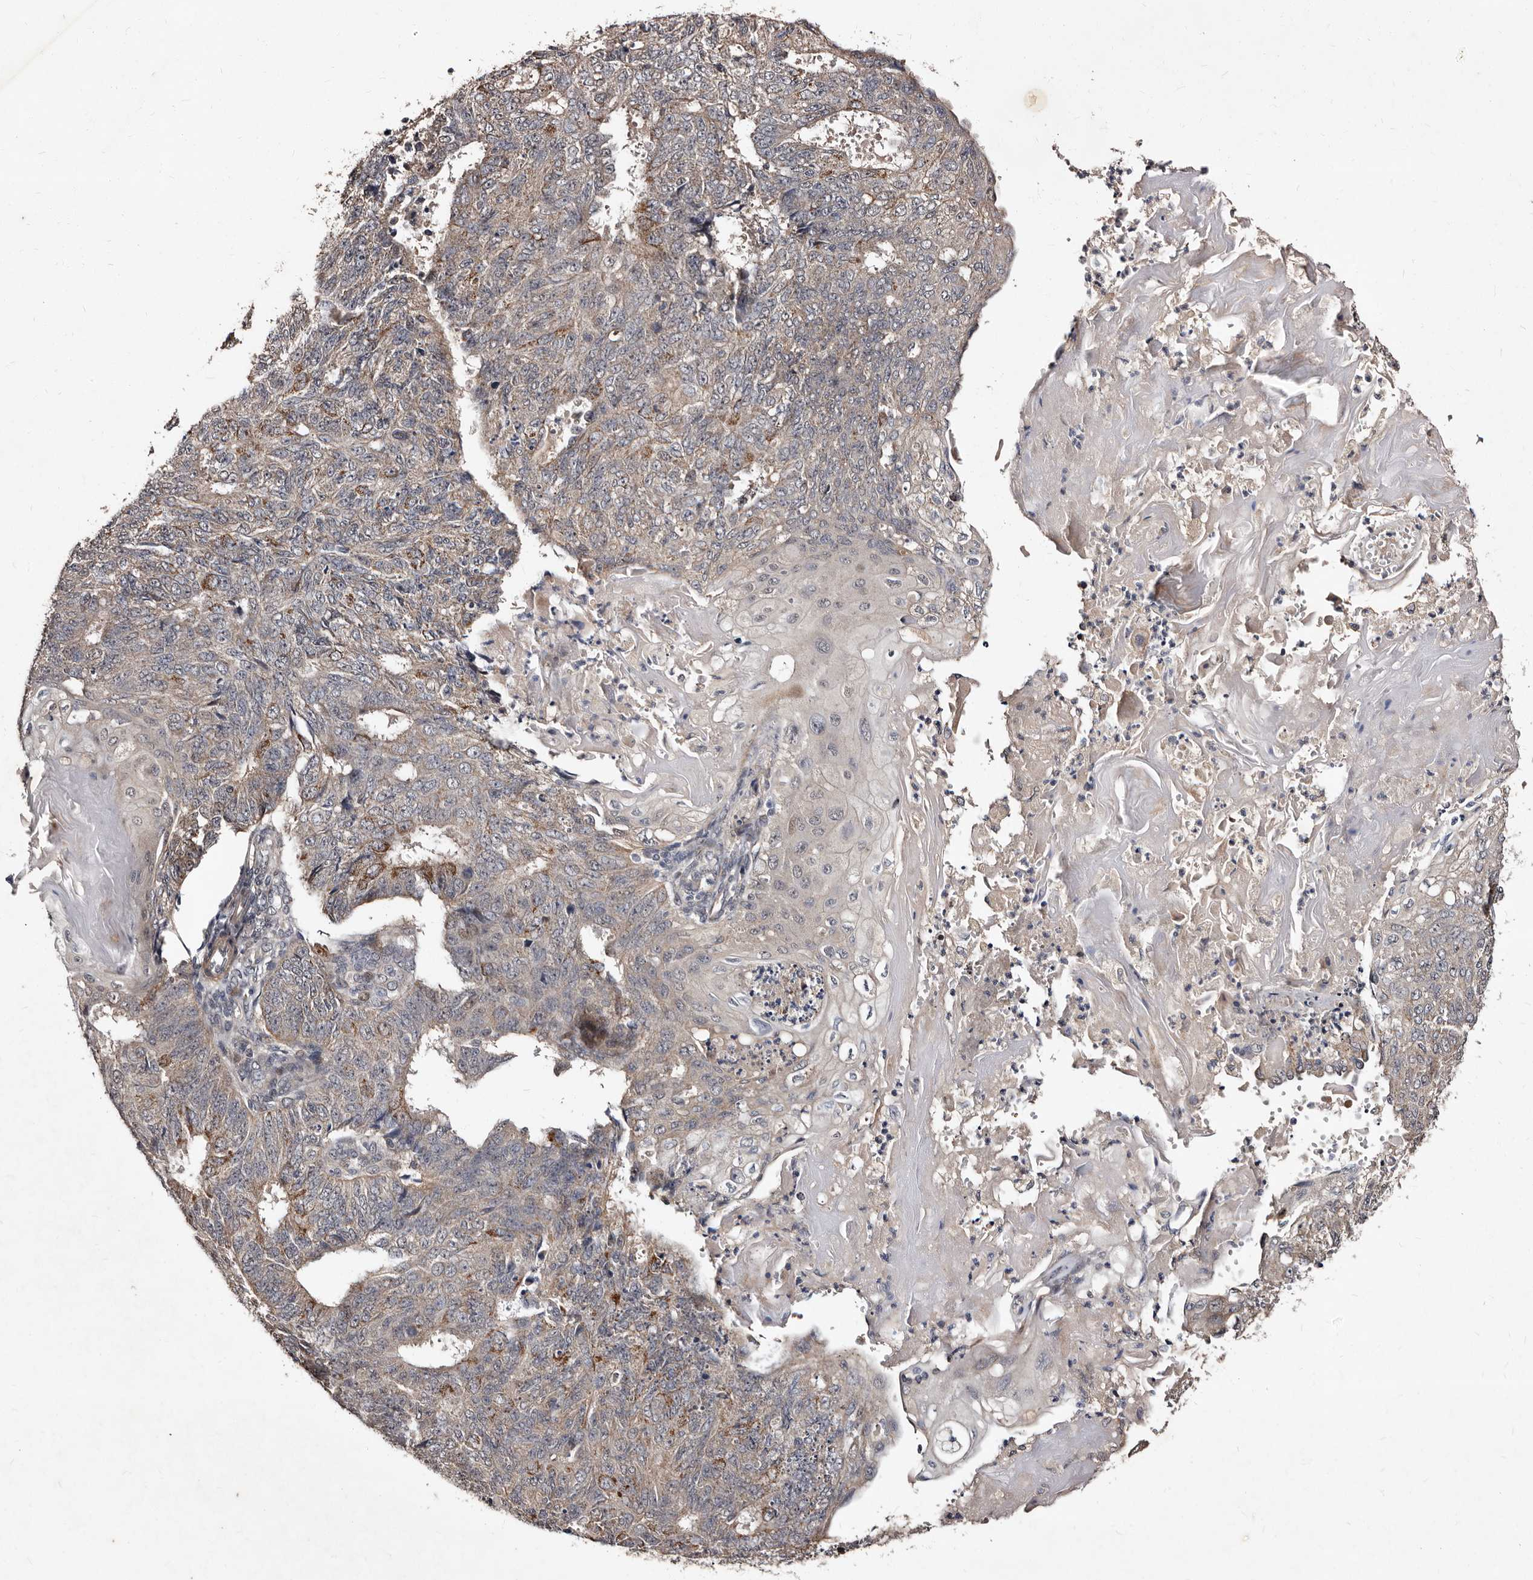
{"staining": {"intensity": "moderate", "quantity": "<25%", "location": "cytoplasmic/membranous"}, "tissue": "endometrial cancer", "cell_type": "Tumor cells", "image_type": "cancer", "snomed": [{"axis": "morphology", "description": "Adenocarcinoma, NOS"}, {"axis": "topography", "description": "Endometrium"}], "caption": "Moderate cytoplasmic/membranous expression is present in about <25% of tumor cells in adenocarcinoma (endometrial).", "gene": "MKRN3", "patient": {"sex": "female", "age": 32}}